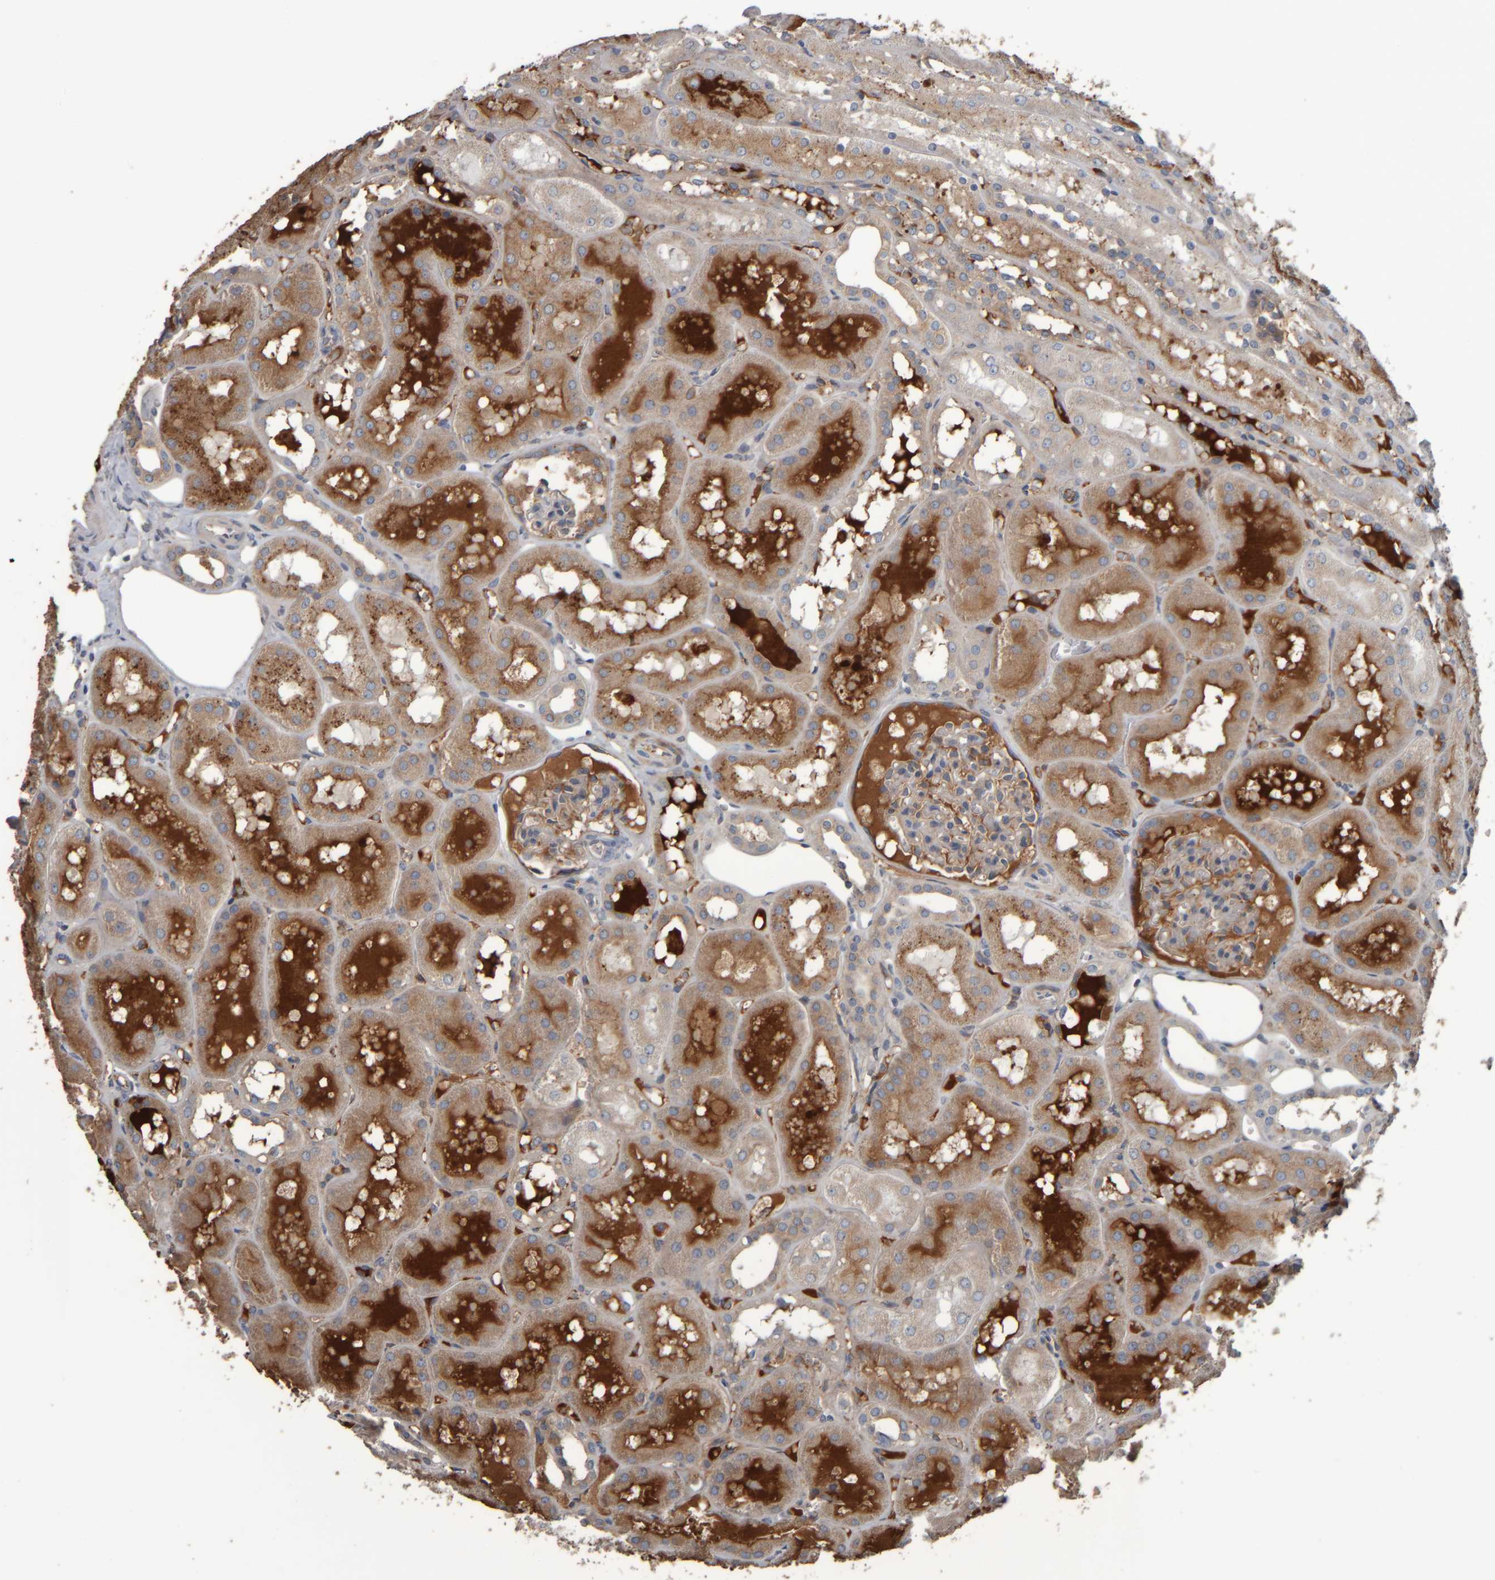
{"staining": {"intensity": "negative", "quantity": "none", "location": "none"}, "tissue": "kidney", "cell_type": "Cells in glomeruli", "image_type": "normal", "snomed": [{"axis": "morphology", "description": "Normal tissue, NOS"}, {"axis": "topography", "description": "Kidney"}, {"axis": "topography", "description": "Urinary bladder"}], "caption": "This is a micrograph of IHC staining of unremarkable kidney, which shows no expression in cells in glomeruli. (Immunohistochemistry, brightfield microscopy, high magnification).", "gene": "CAVIN4", "patient": {"sex": "male", "age": 16}}